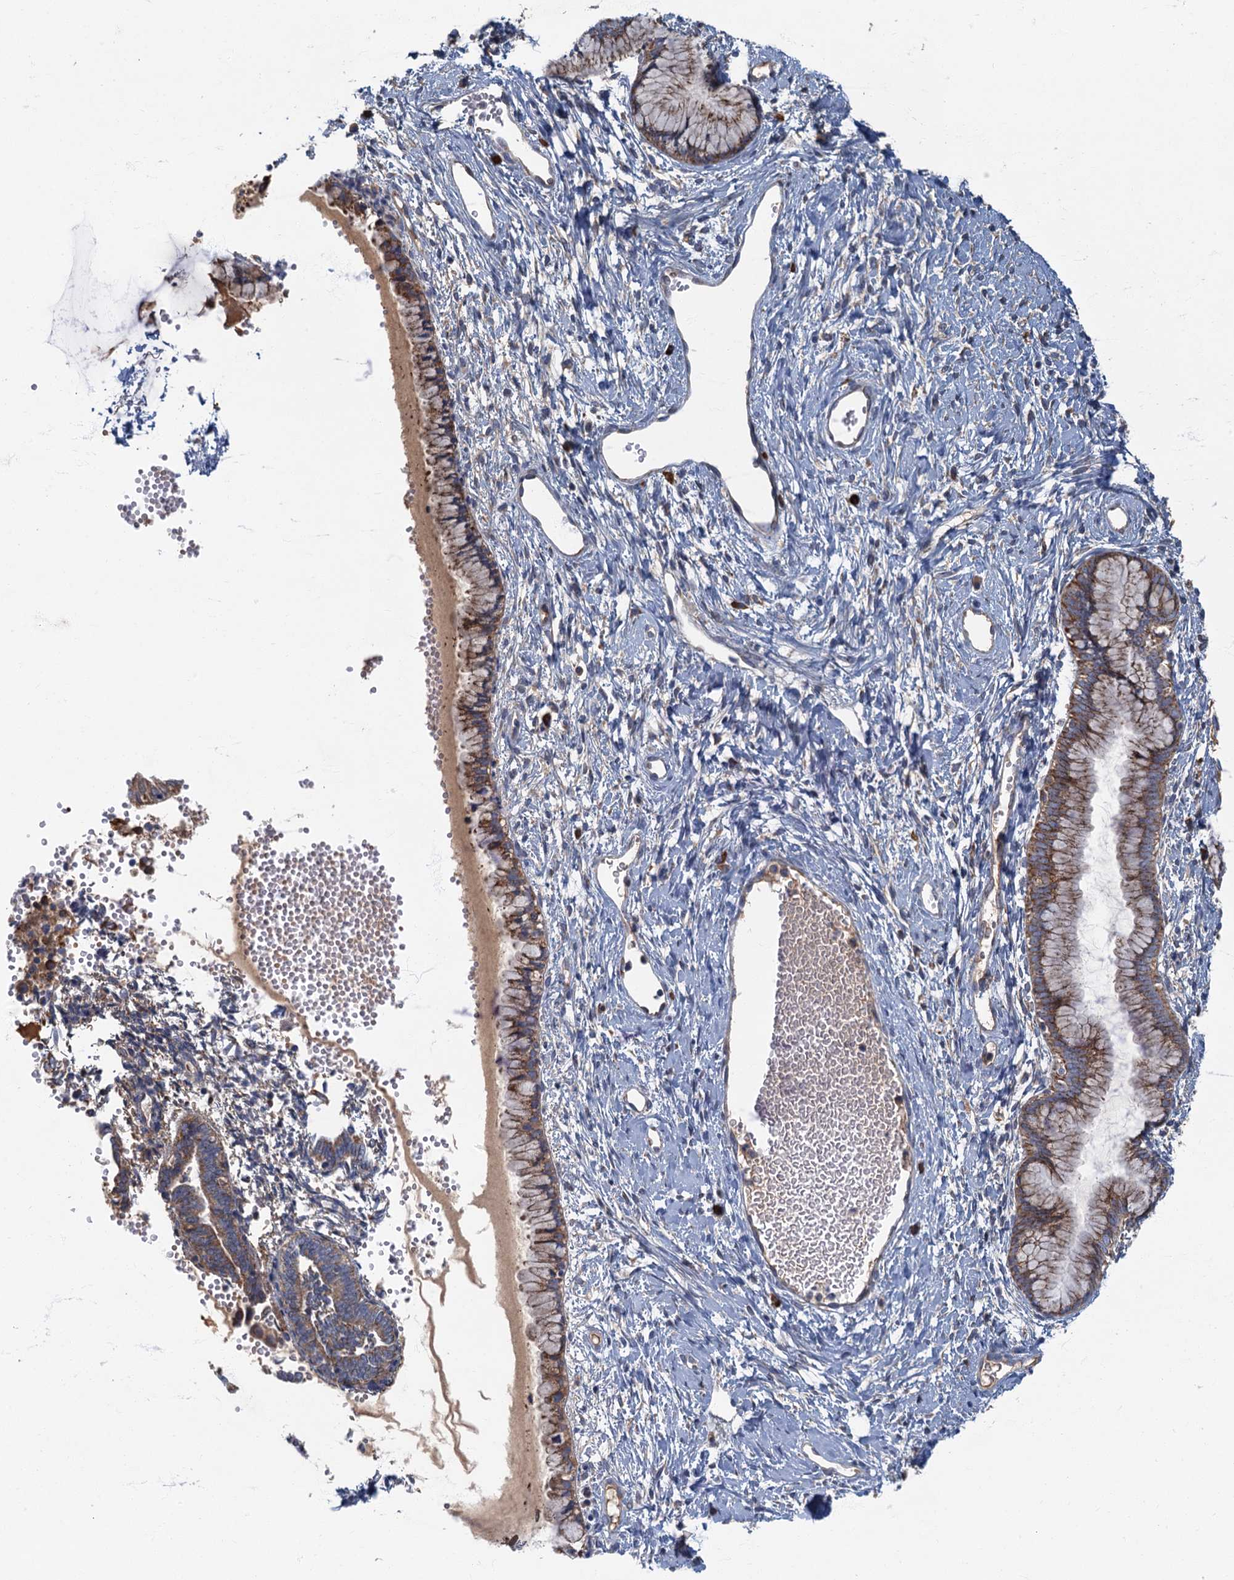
{"staining": {"intensity": "moderate", "quantity": "25%-75%", "location": "cytoplasmic/membranous"}, "tissue": "cervix", "cell_type": "Glandular cells", "image_type": "normal", "snomed": [{"axis": "morphology", "description": "Normal tissue, NOS"}, {"axis": "topography", "description": "Cervix"}], "caption": "DAB immunohistochemical staining of benign cervix demonstrates moderate cytoplasmic/membranous protein expression in approximately 25%-75% of glandular cells.", "gene": "SPDYC", "patient": {"sex": "female", "age": 42}}